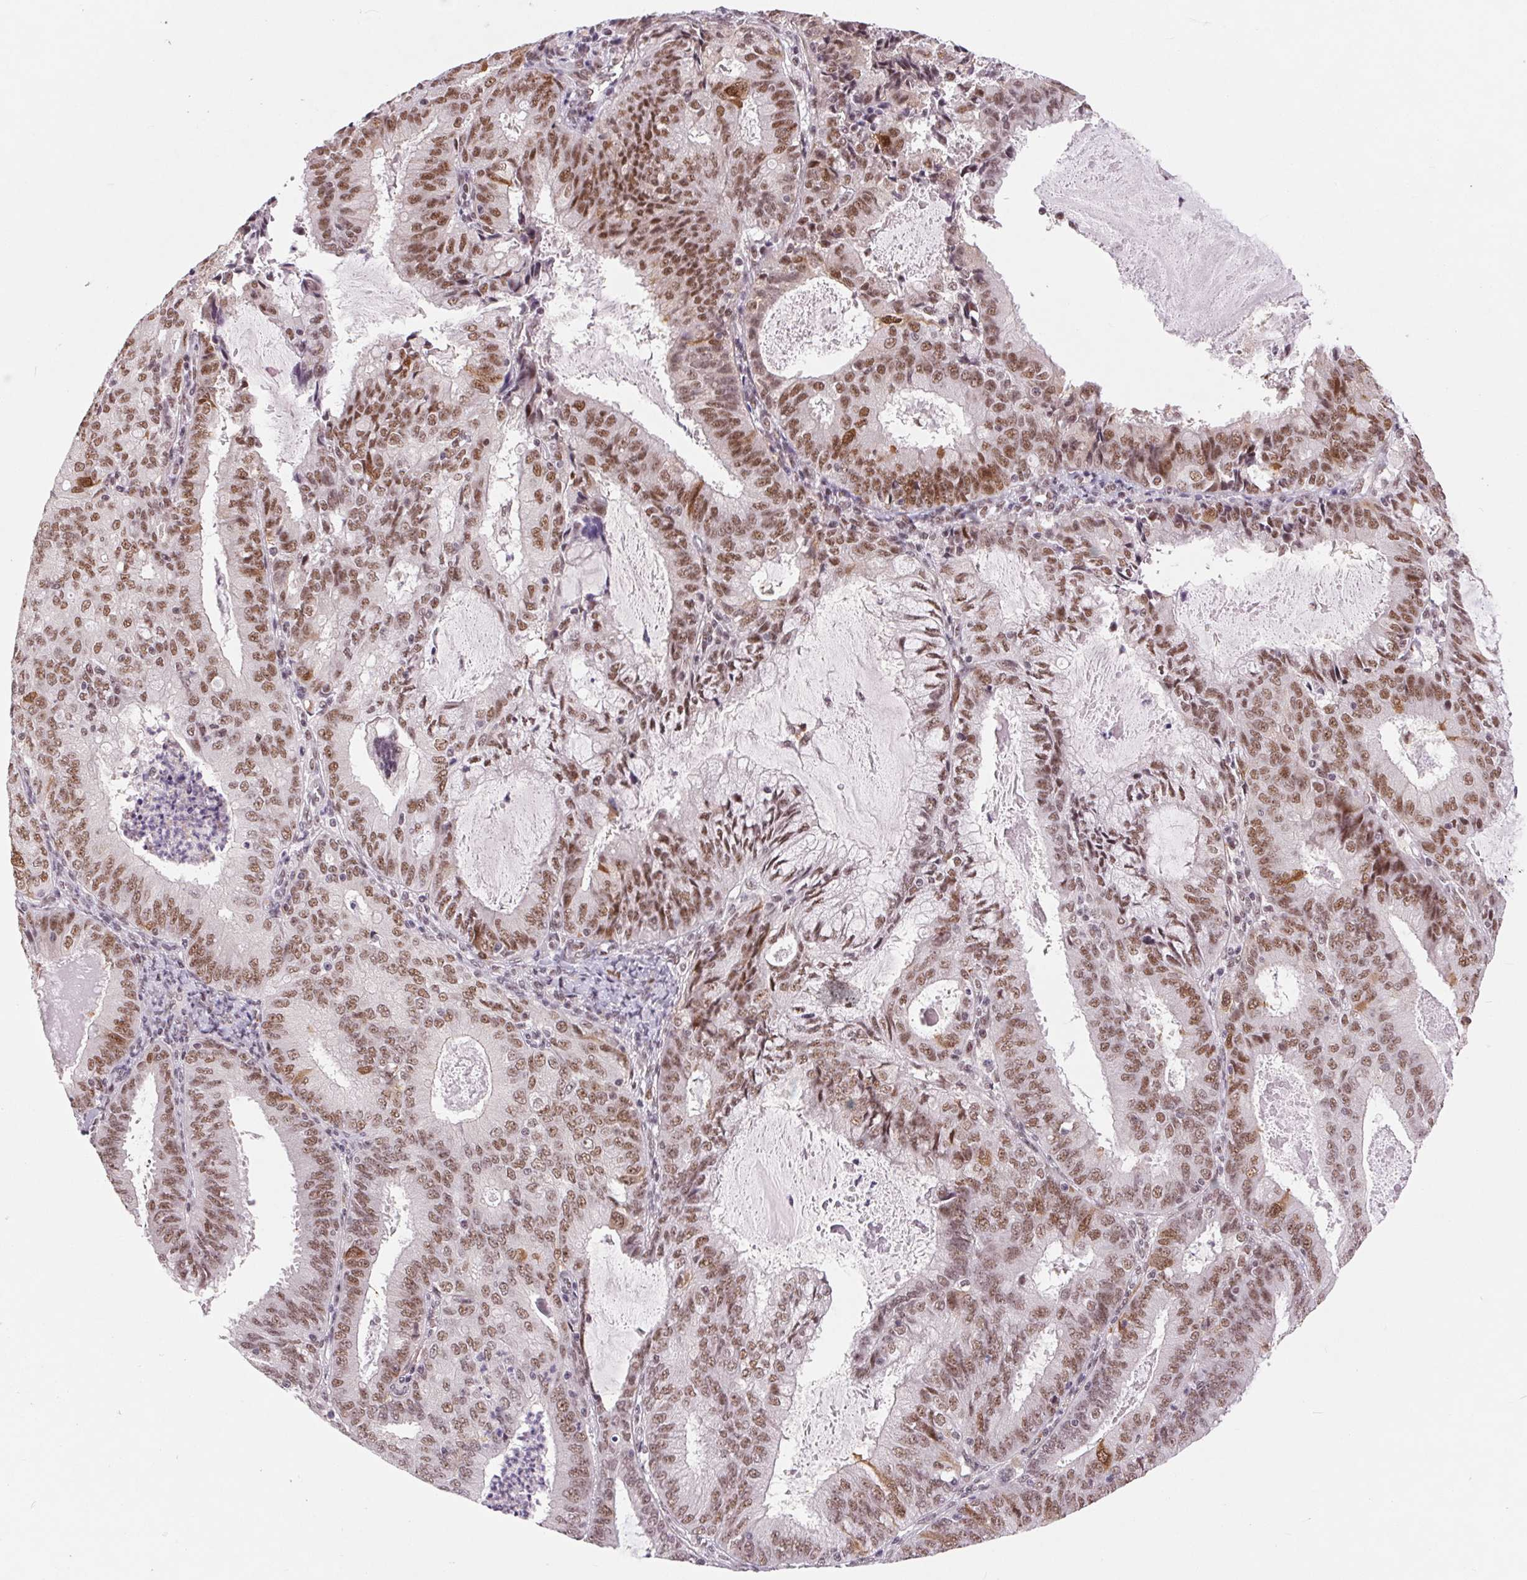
{"staining": {"intensity": "moderate", "quantity": ">75%", "location": "nuclear"}, "tissue": "endometrial cancer", "cell_type": "Tumor cells", "image_type": "cancer", "snomed": [{"axis": "morphology", "description": "Adenocarcinoma, NOS"}, {"axis": "topography", "description": "Endometrium"}], "caption": "The image exhibits staining of endometrial cancer (adenocarcinoma), revealing moderate nuclear protein positivity (brown color) within tumor cells.", "gene": "CD2BP2", "patient": {"sex": "female", "age": 57}}